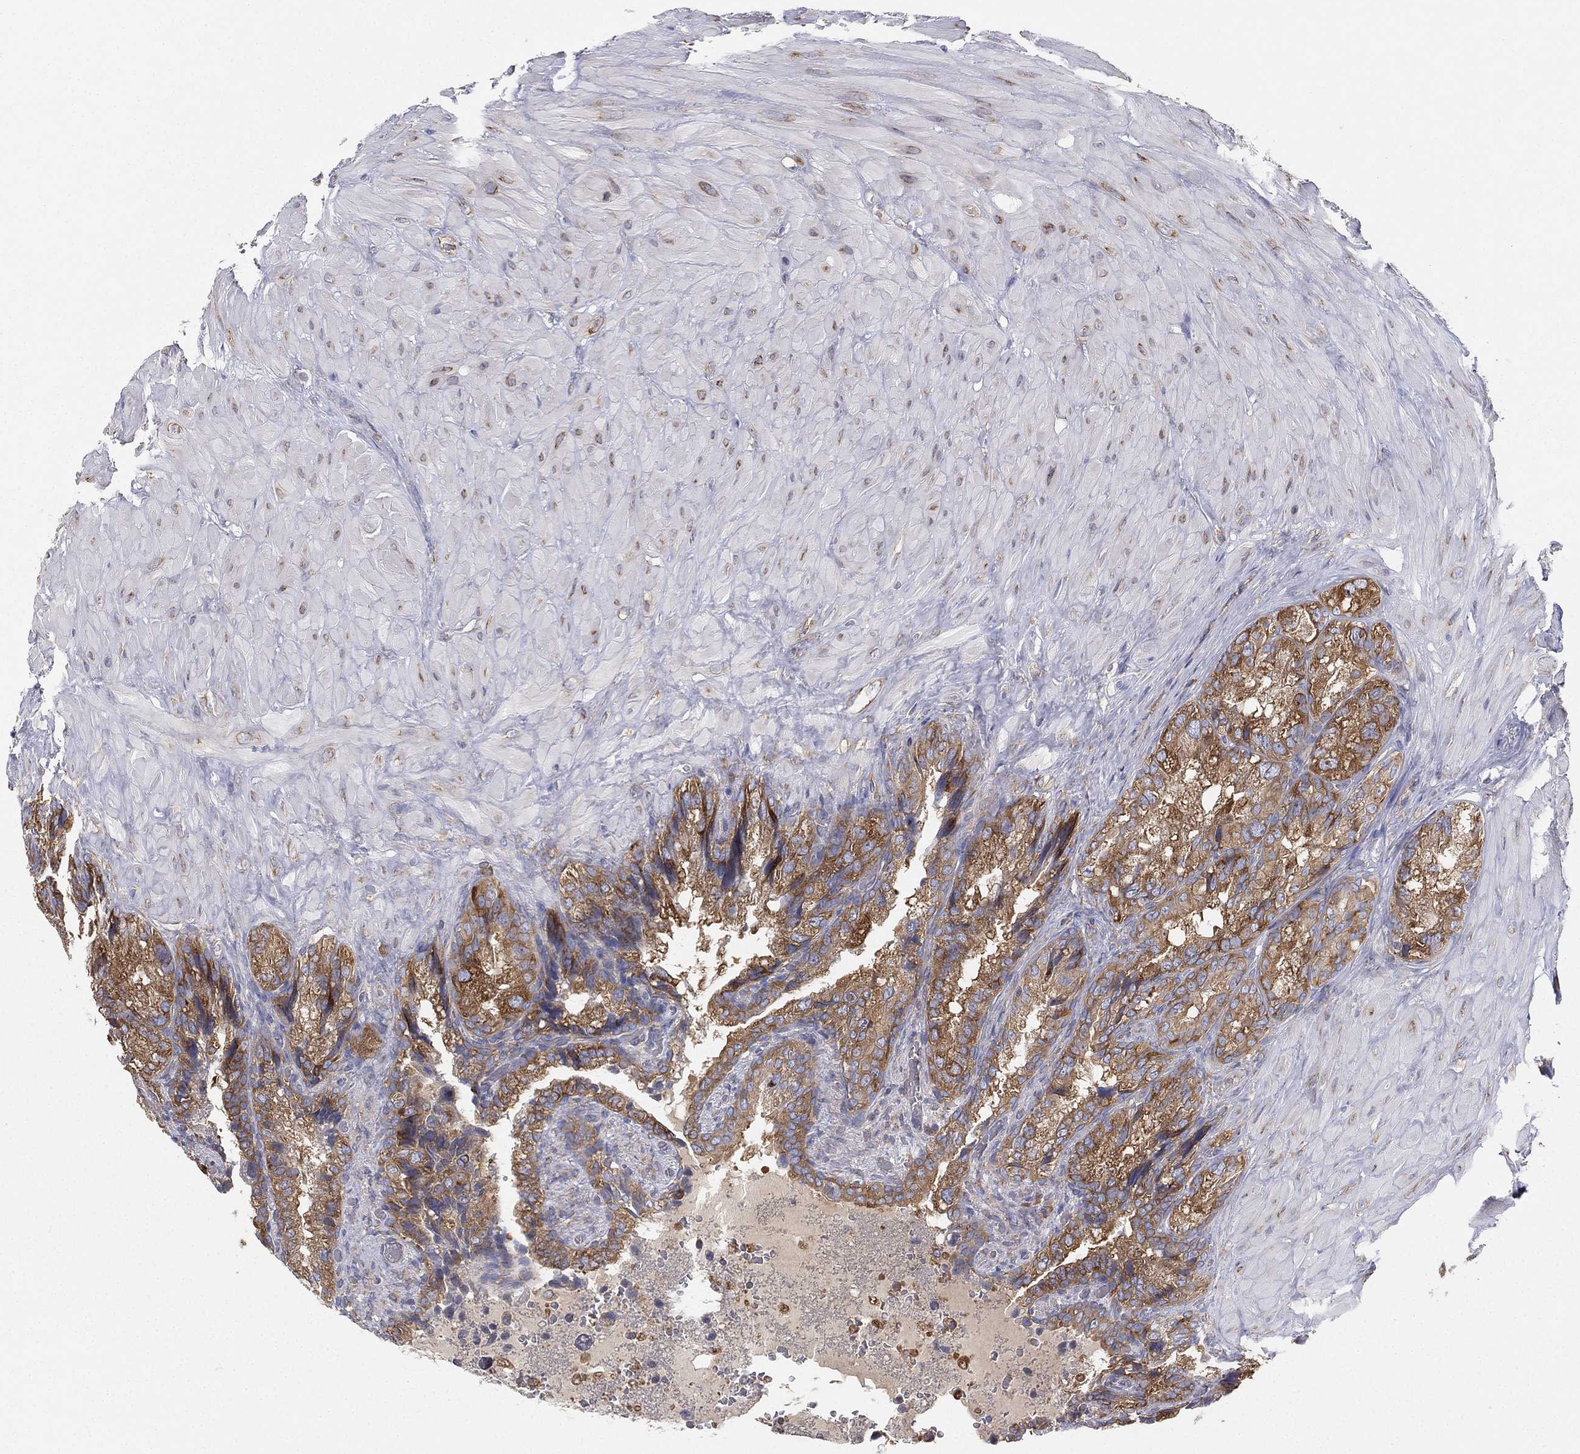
{"staining": {"intensity": "moderate", "quantity": ">75%", "location": "cytoplasmic/membranous"}, "tissue": "prostate cancer", "cell_type": "Tumor cells", "image_type": "cancer", "snomed": [{"axis": "morphology", "description": "Adenocarcinoma, NOS"}, {"axis": "topography", "description": "Prostate and seminal vesicle, NOS"}], "caption": "This is a photomicrograph of IHC staining of prostate cancer, which shows moderate positivity in the cytoplasmic/membranous of tumor cells.", "gene": "FARSA", "patient": {"sex": "male", "age": 62}}